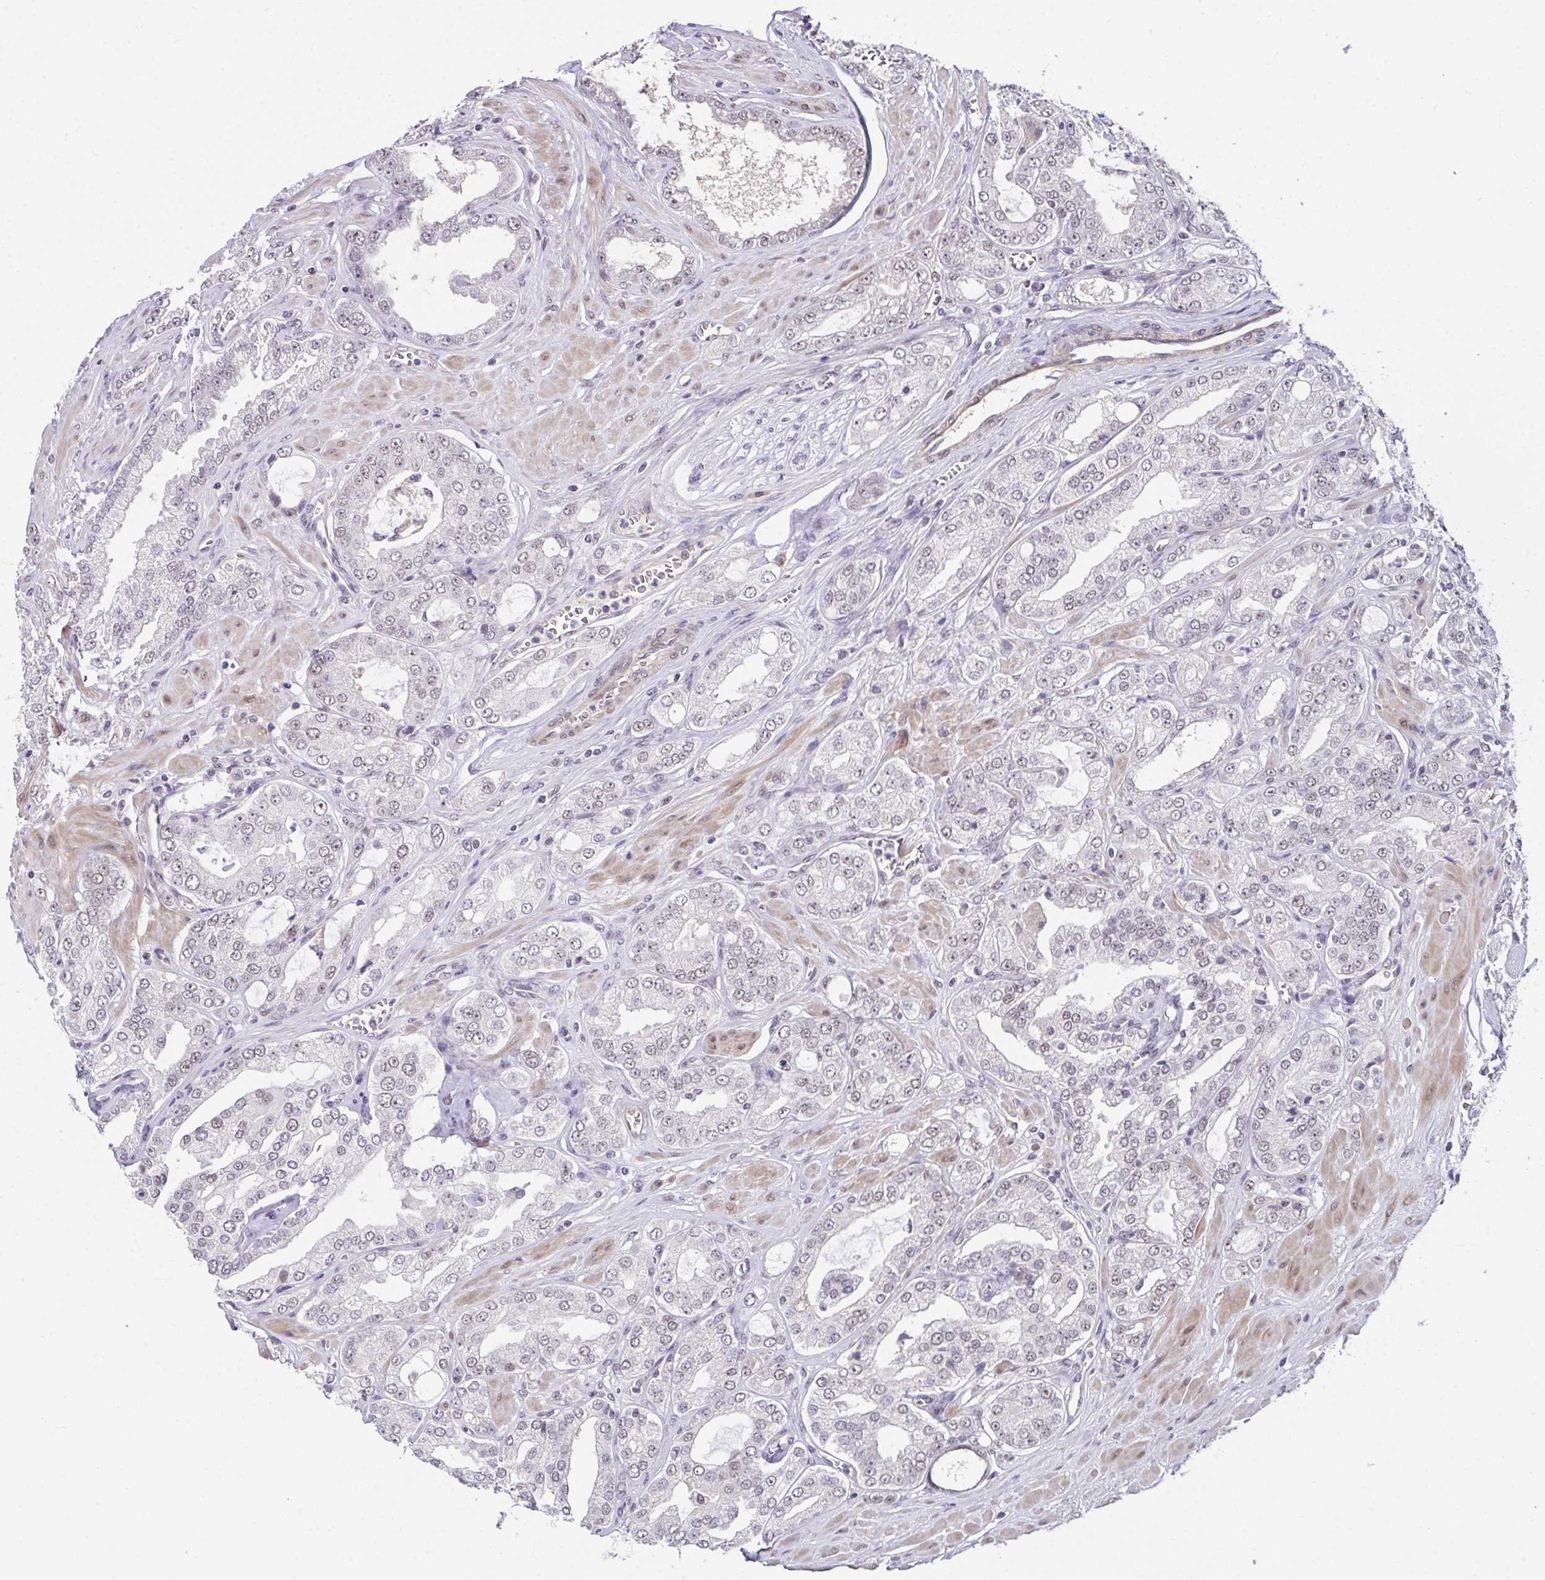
{"staining": {"intensity": "weak", "quantity": "25%-75%", "location": "nuclear"}, "tissue": "prostate cancer", "cell_type": "Tumor cells", "image_type": "cancer", "snomed": [{"axis": "morphology", "description": "Adenocarcinoma, High grade"}, {"axis": "topography", "description": "Prostate"}], "caption": "Prostate cancer stained with a brown dye shows weak nuclear positive expression in about 25%-75% of tumor cells.", "gene": "RBBP6", "patient": {"sex": "male", "age": 66}}